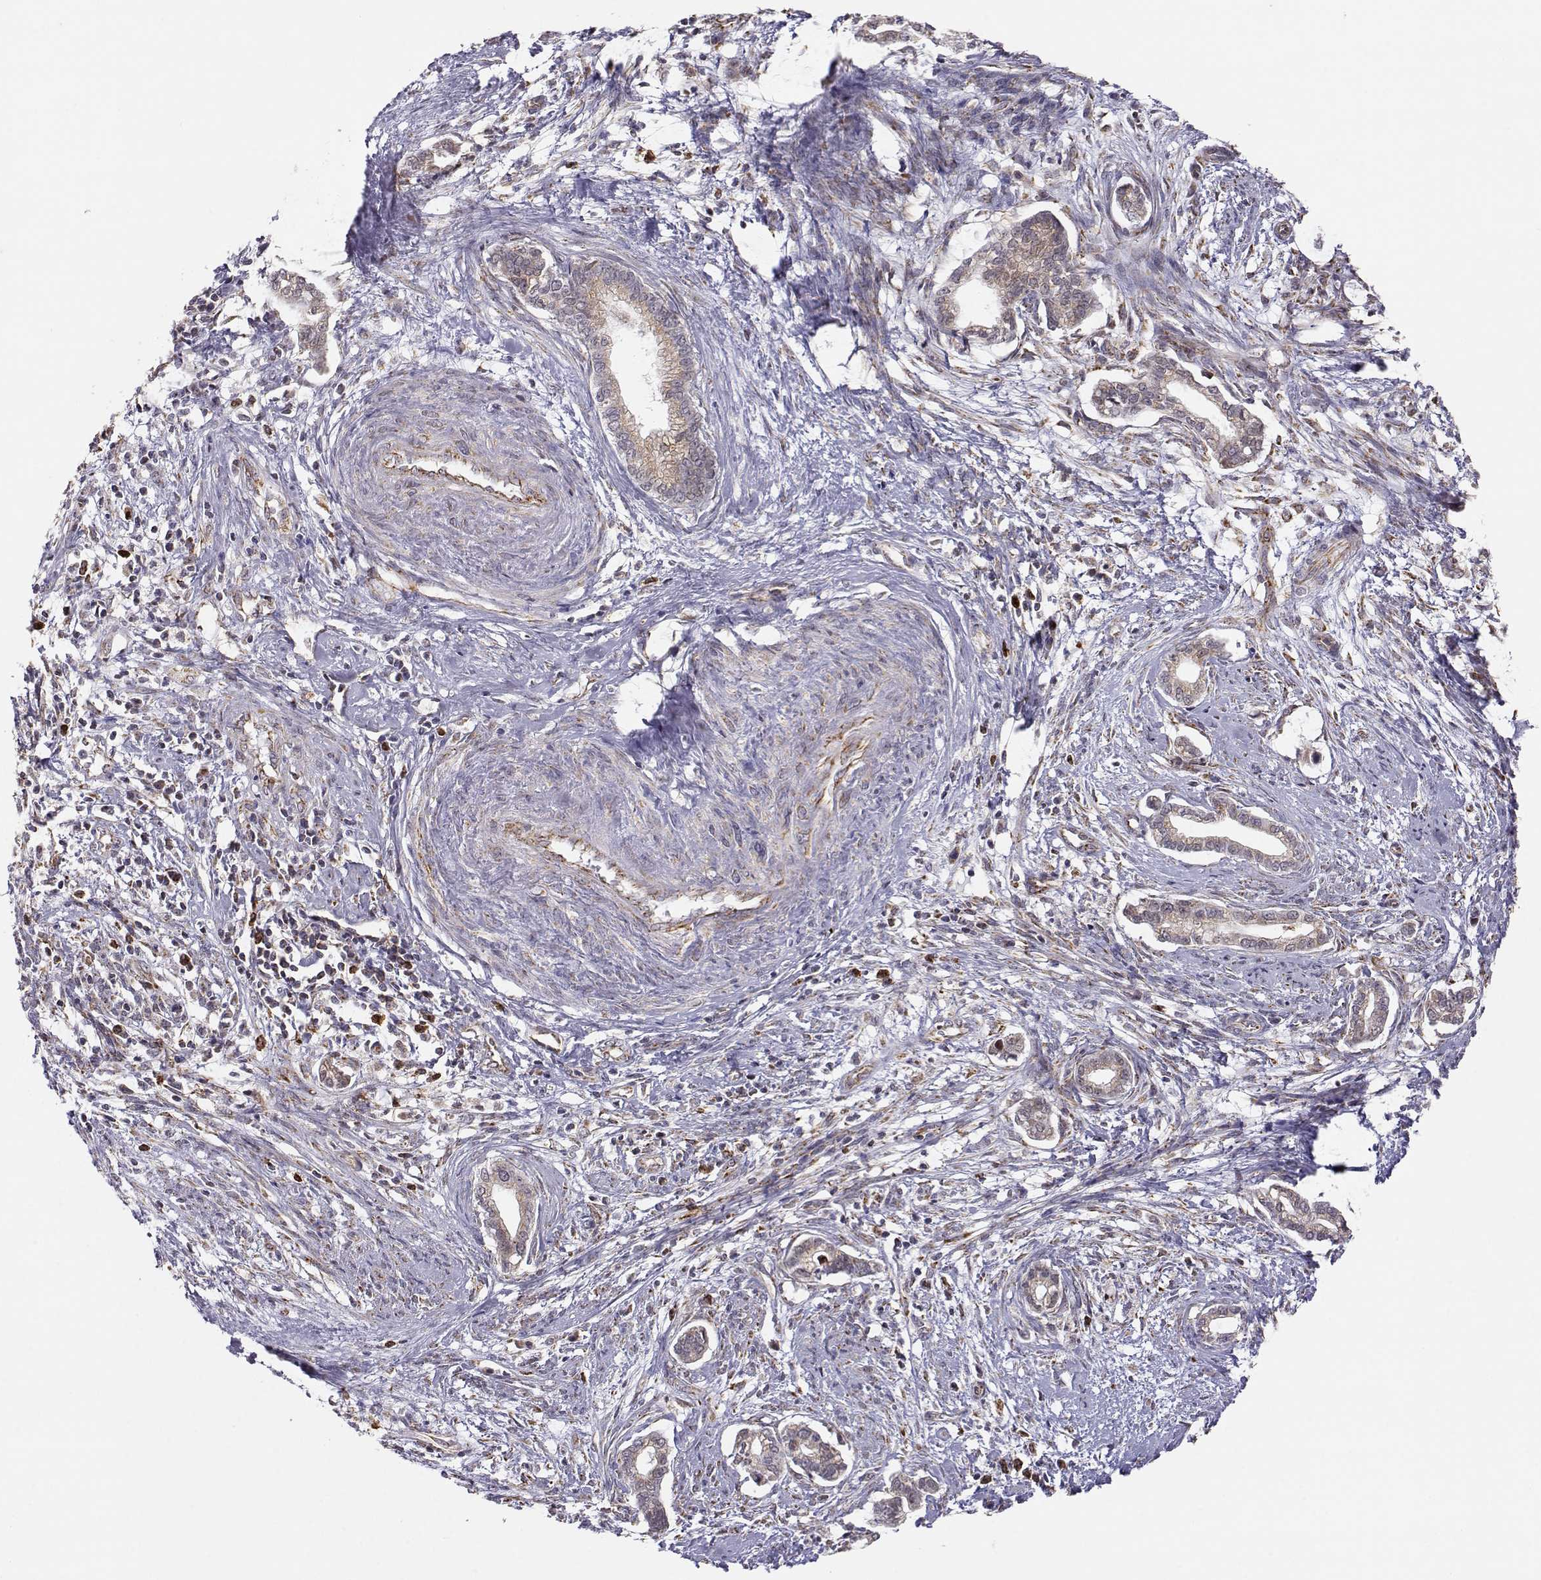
{"staining": {"intensity": "weak", "quantity": "25%-75%", "location": "cytoplasmic/membranous"}, "tissue": "cervical cancer", "cell_type": "Tumor cells", "image_type": "cancer", "snomed": [{"axis": "morphology", "description": "Adenocarcinoma, NOS"}, {"axis": "topography", "description": "Cervix"}], "caption": "A low amount of weak cytoplasmic/membranous expression is present in approximately 25%-75% of tumor cells in cervical cancer tissue.", "gene": "EXOG", "patient": {"sex": "female", "age": 62}}